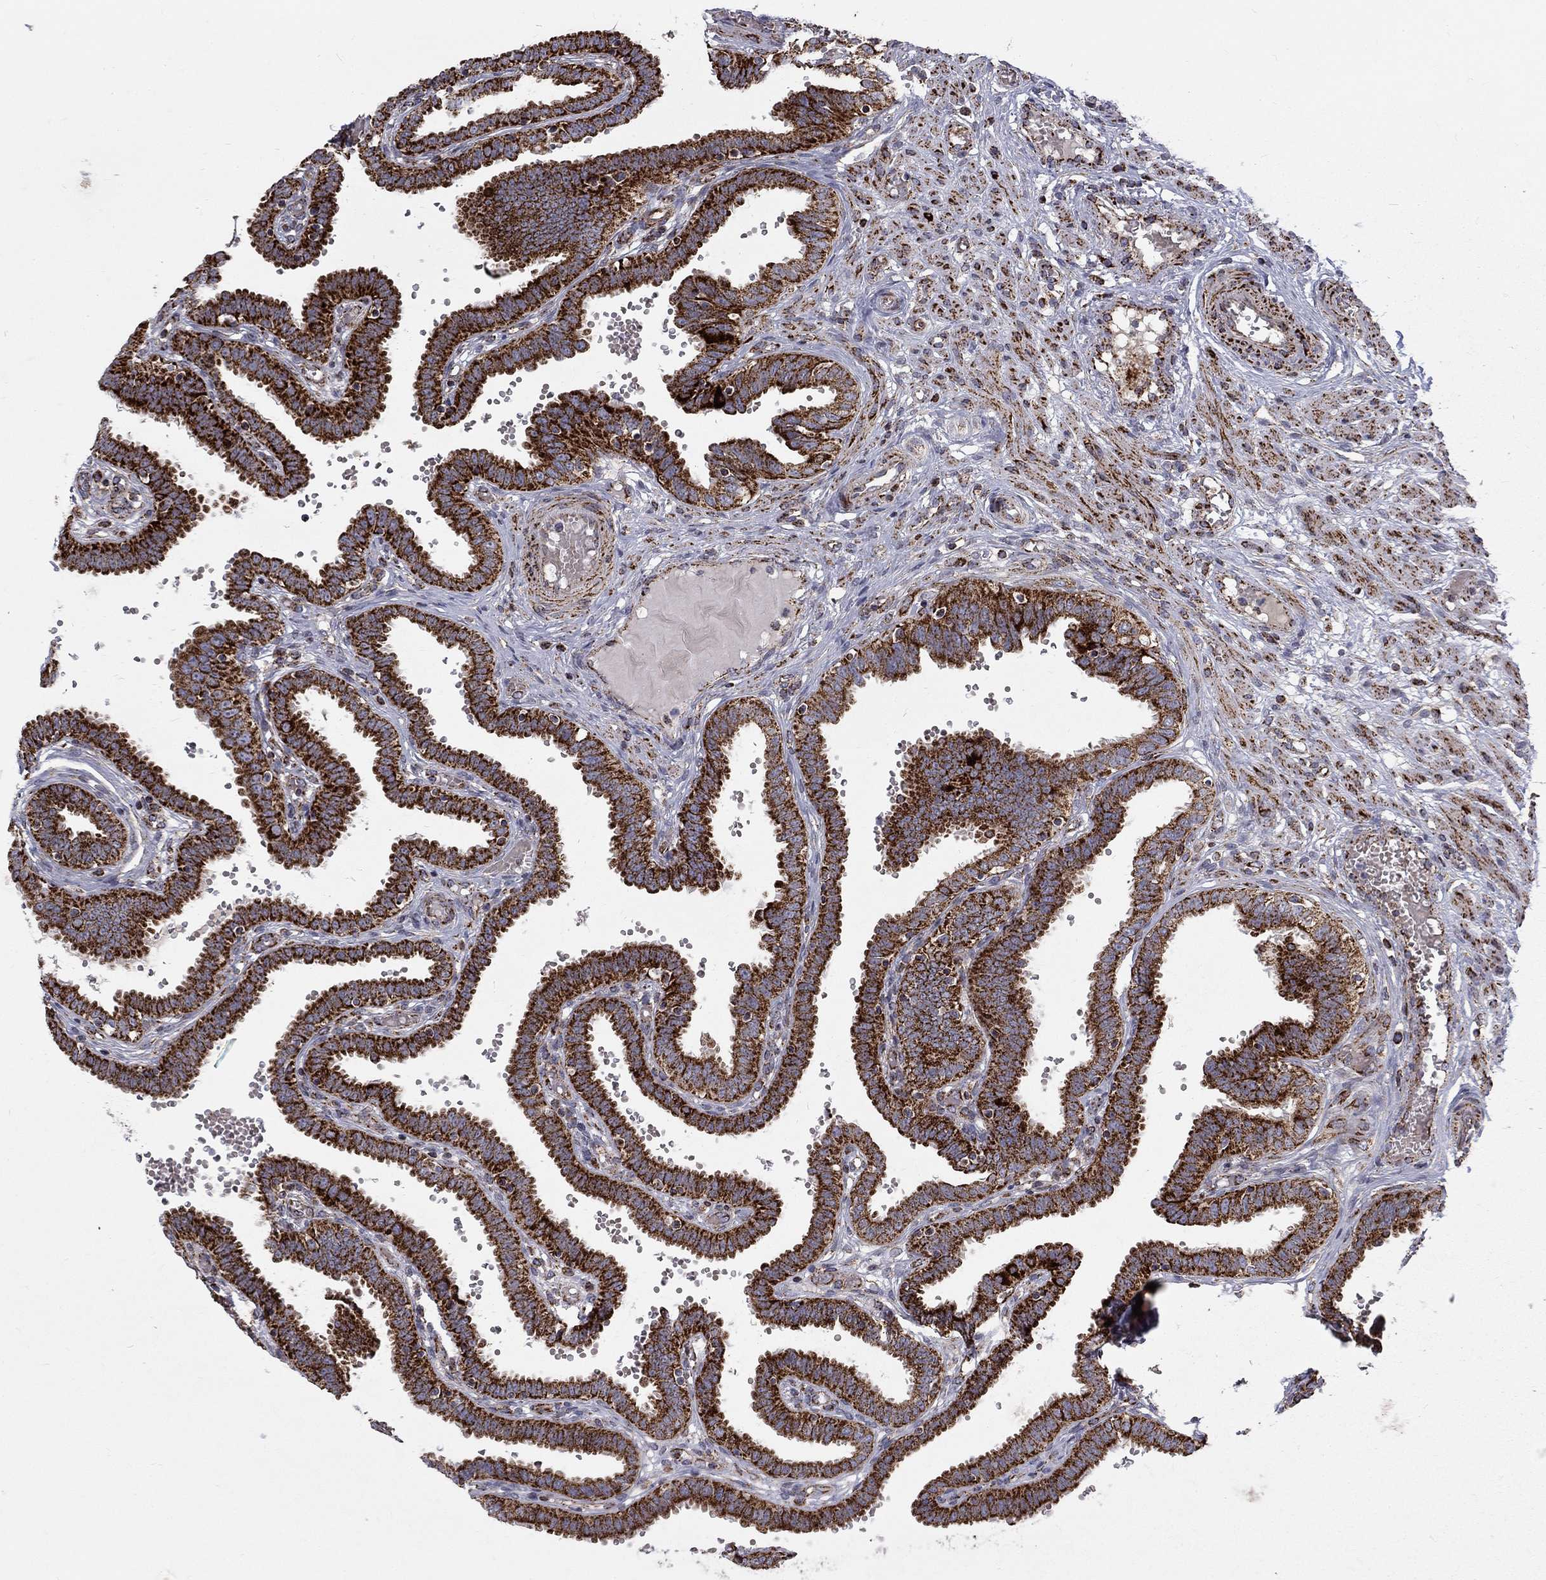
{"staining": {"intensity": "strong", "quantity": ">75%", "location": "cytoplasmic/membranous"}, "tissue": "fallopian tube", "cell_type": "Glandular cells", "image_type": "normal", "snomed": [{"axis": "morphology", "description": "Normal tissue, NOS"}, {"axis": "topography", "description": "Fallopian tube"}], "caption": "Immunohistochemical staining of unremarkable human fallopian tube demonstrates >75% levels of strong cytoplasmic/membranous protein expression in about >75% of glandular cells. The staining was performed using DAB (3,3'-diaminobenzidine) to visualize the protein expression in brown, while the nuclei were stained in blue with hematoxylin (Magnification: 20x).", "gene": "ALDH1B1", "patient": {"sex": "female", "age": 37}}